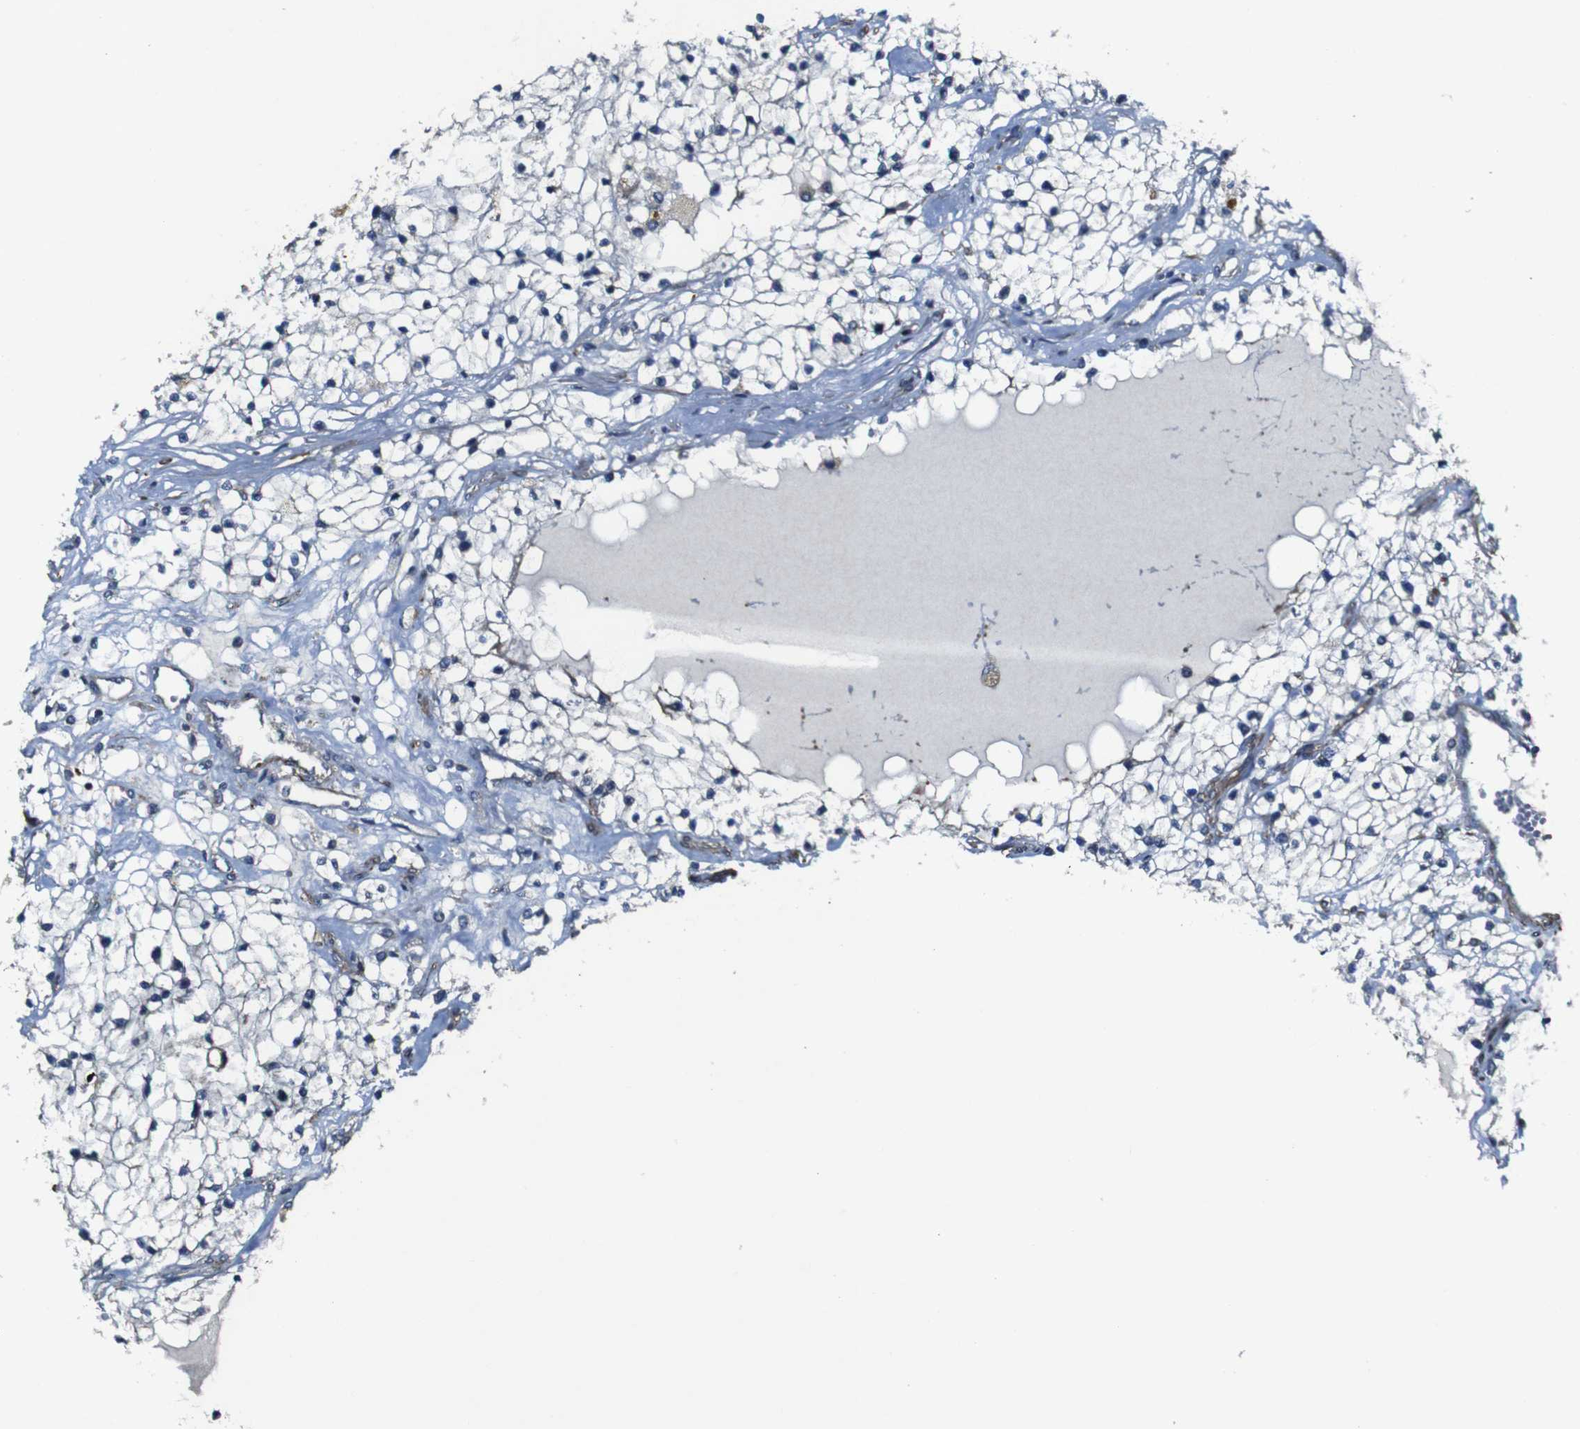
{"staining": {"intensity": "negative", "quantity": "none", "location": "none"}, "tissue": "renal cancer", "cell_type": "Tumor cells", "image_type": "cancer", "snomed": [{"axis": "morphology", "description": "Adenocarcinoma, NOS"}, {"axis": "topography", "description": "Kidney"}], "caption": "High power microscopy histopathology image of an immunohistochemistry micrograph of renal cancer (adenocarcinoma), revealing no significant positivity in tumor cells.", "gene": "GGT7", "patient": {"sex": "male", "age": 68}}